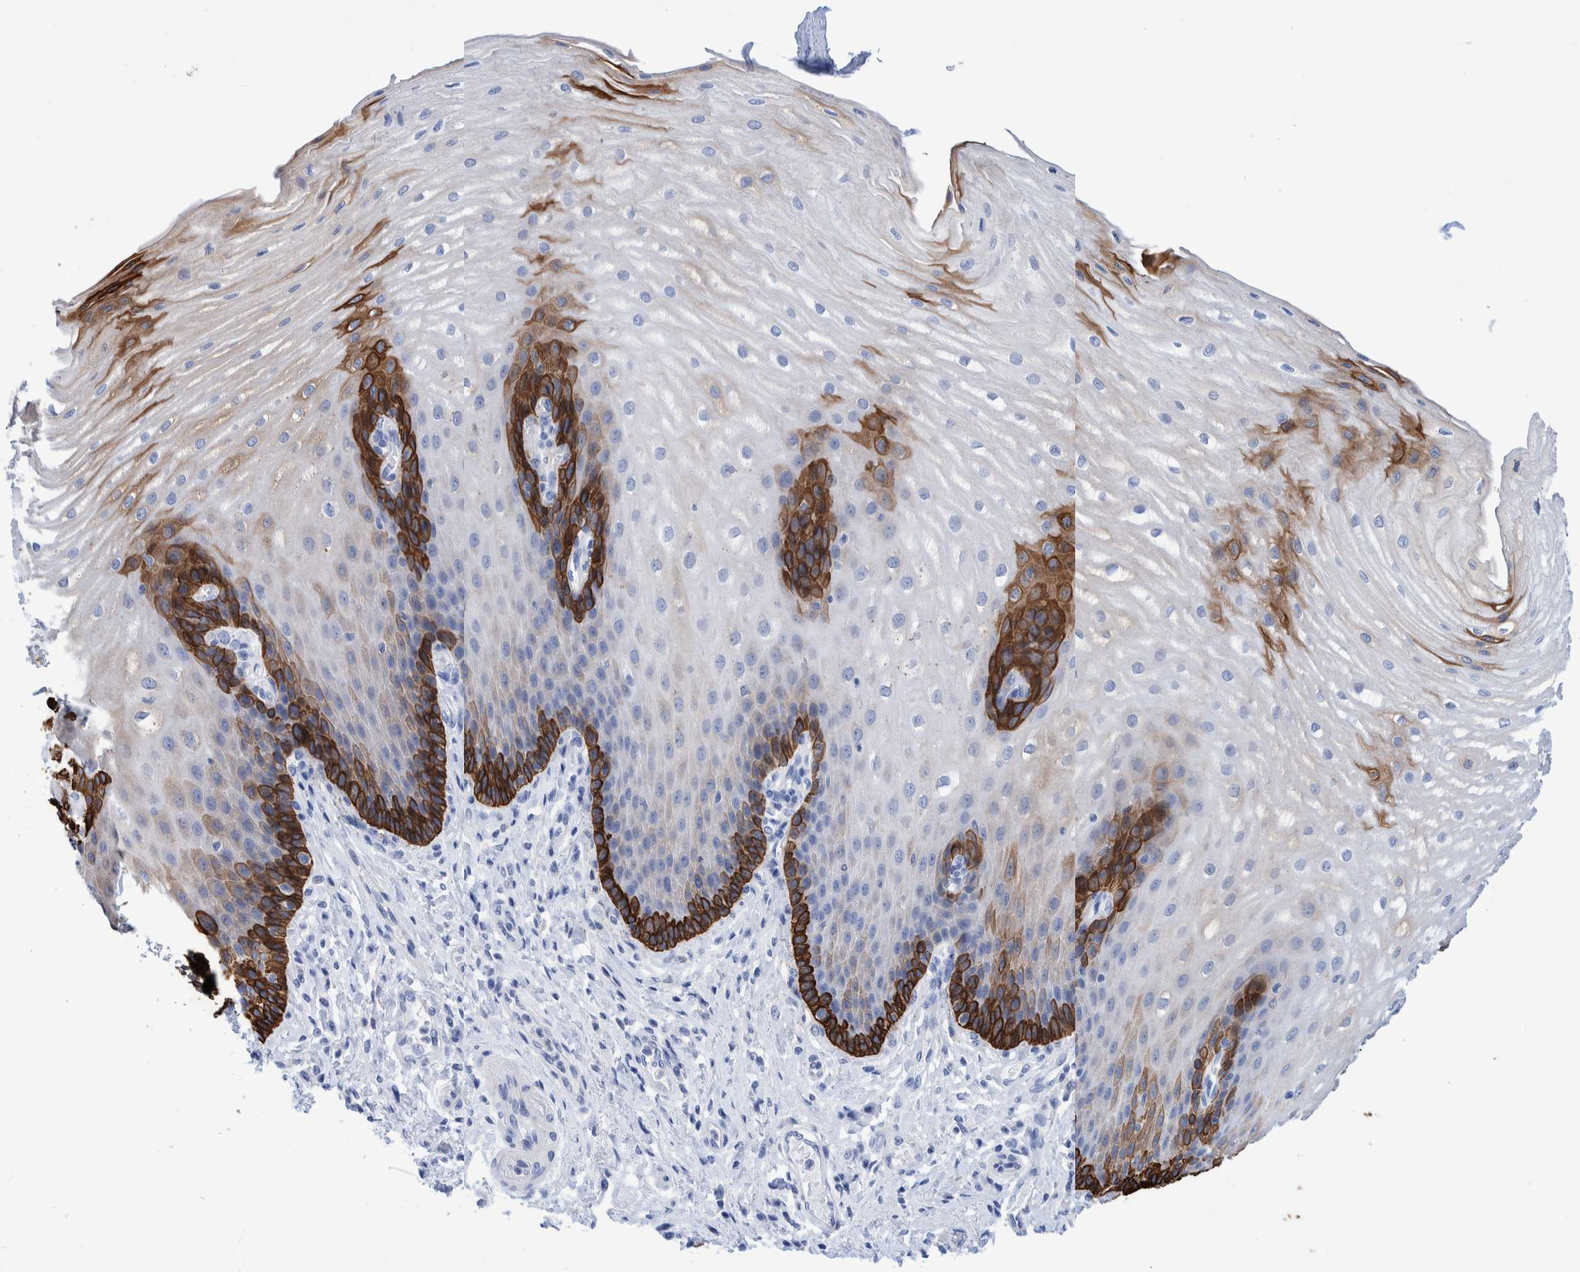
{"staining": {"intensity": "strong", "quantity": "25%-75%", "location": "cytoplasmic/membranous"}, "tissue": "esophagus", "cell_type": "Squamous epithelial cells", "image_type": "normal", "snomed": [{"axis": "morphology", "description": "Normal tissue, NOS"}, {"axis": "topography", "description": "Esophagus"}], "caption": "IHC micrograph of unremarkable esophagus: esophagus stained using IHC shows high levels of strong protein expression localized specifically in the cytoplasmic/membranous of squamous epithelial cells, appearing as a cytoplasmic/membranous brown color.", "gene": "KRT14", "patient": {"sex": "male", "age": 54}}